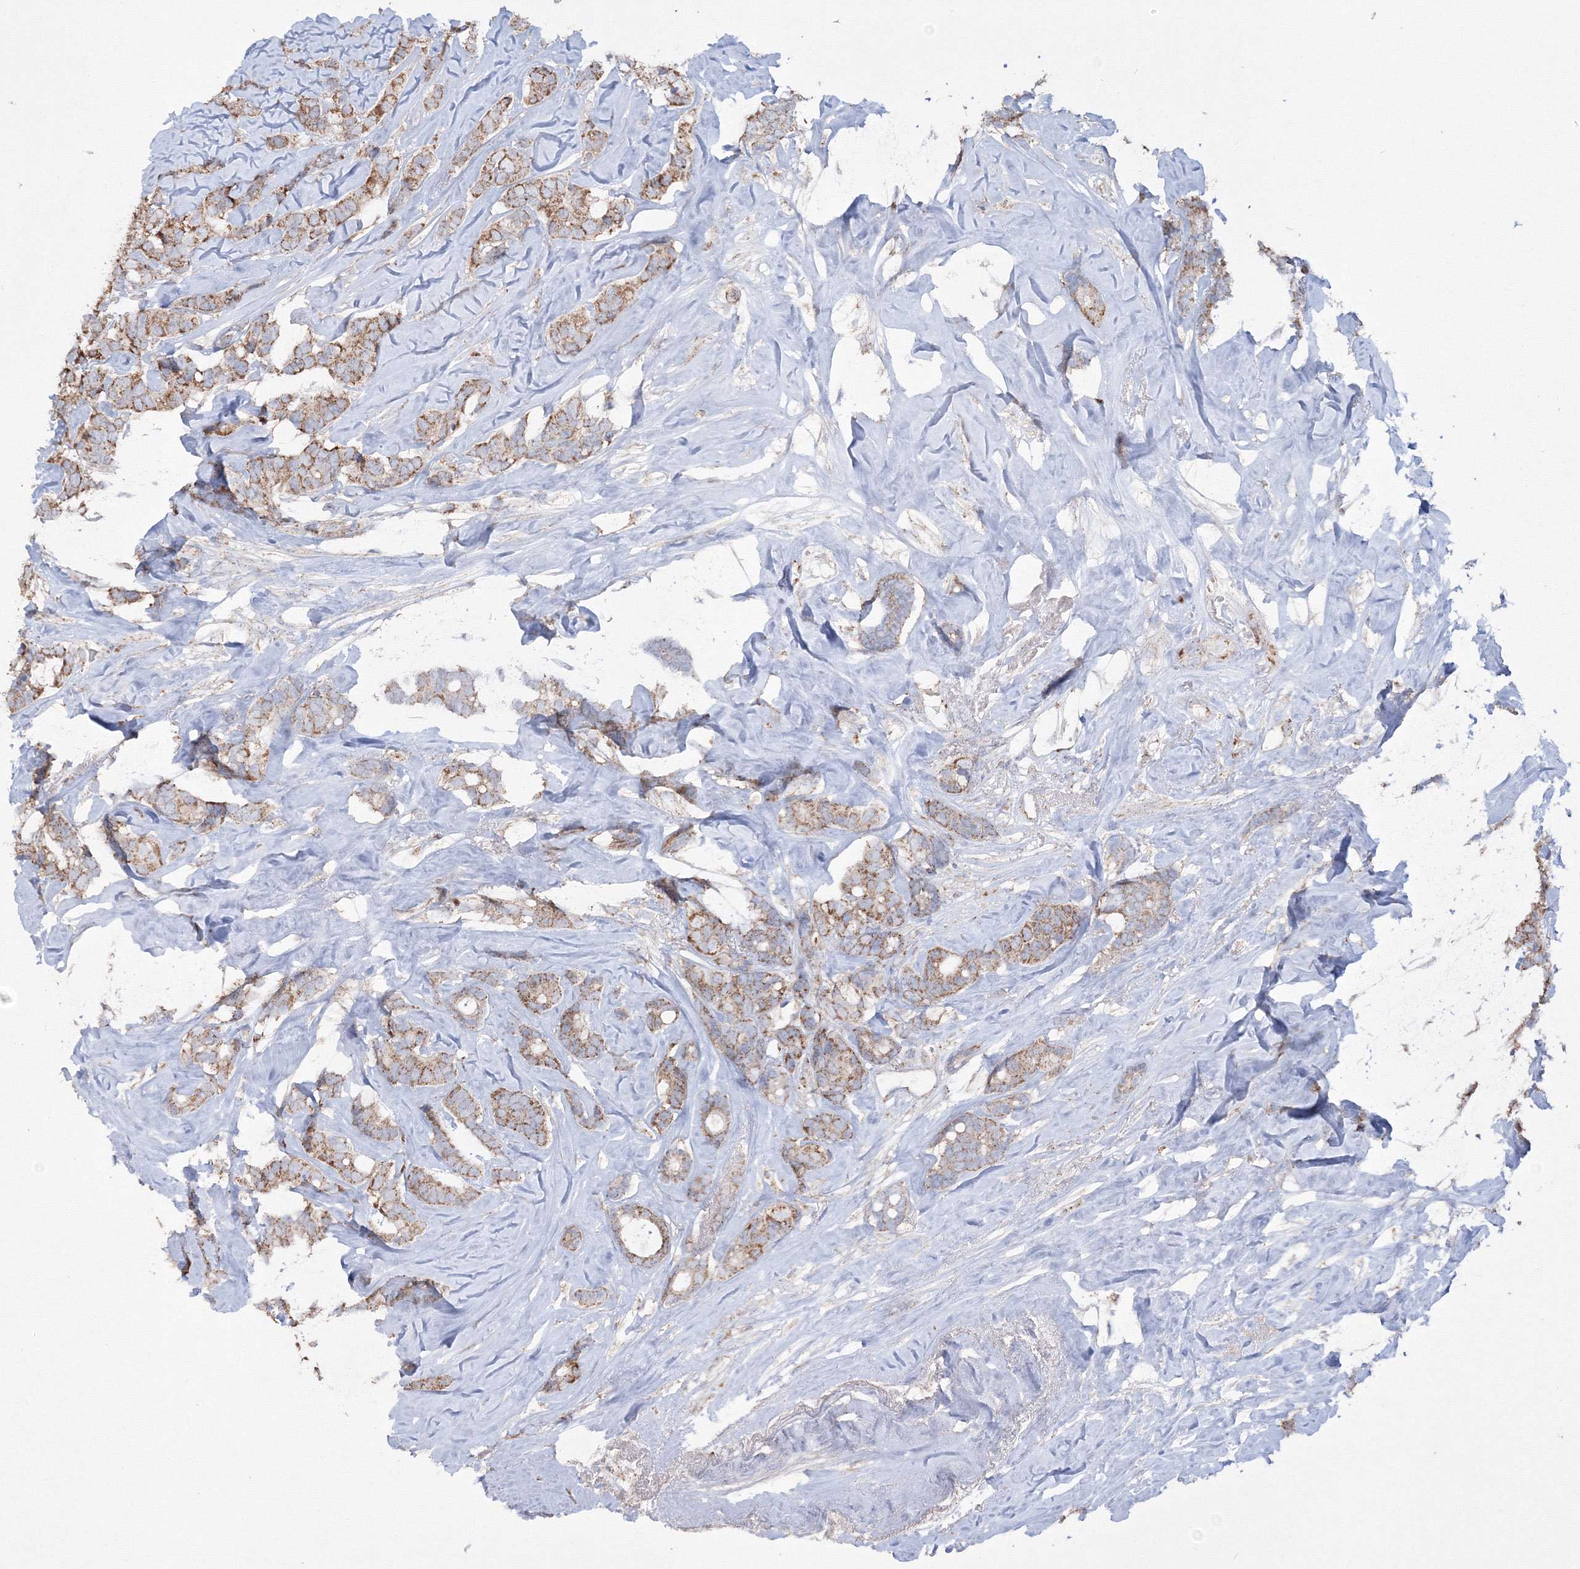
{"staining": {"intensity": "moderate", "quantity": ">75%", "location": "cytoplasmic/membranous"}, "tissue": "breast cancer", "cell_type": "Tumor cells", "image_type": "cancer", "snomed": [{"axis": "morphology", "description": "Duct carcinoma"}, {"axis": "topography", "description": "Breast"}], "caption": "A micrograph of human breast intraductal carcinoma stained for a protein displays moderate cytoplasmic/membranous brown staining in tumor cells.", "gene": "GRSF1", "patient": {"sex": "female", "age": 40}}